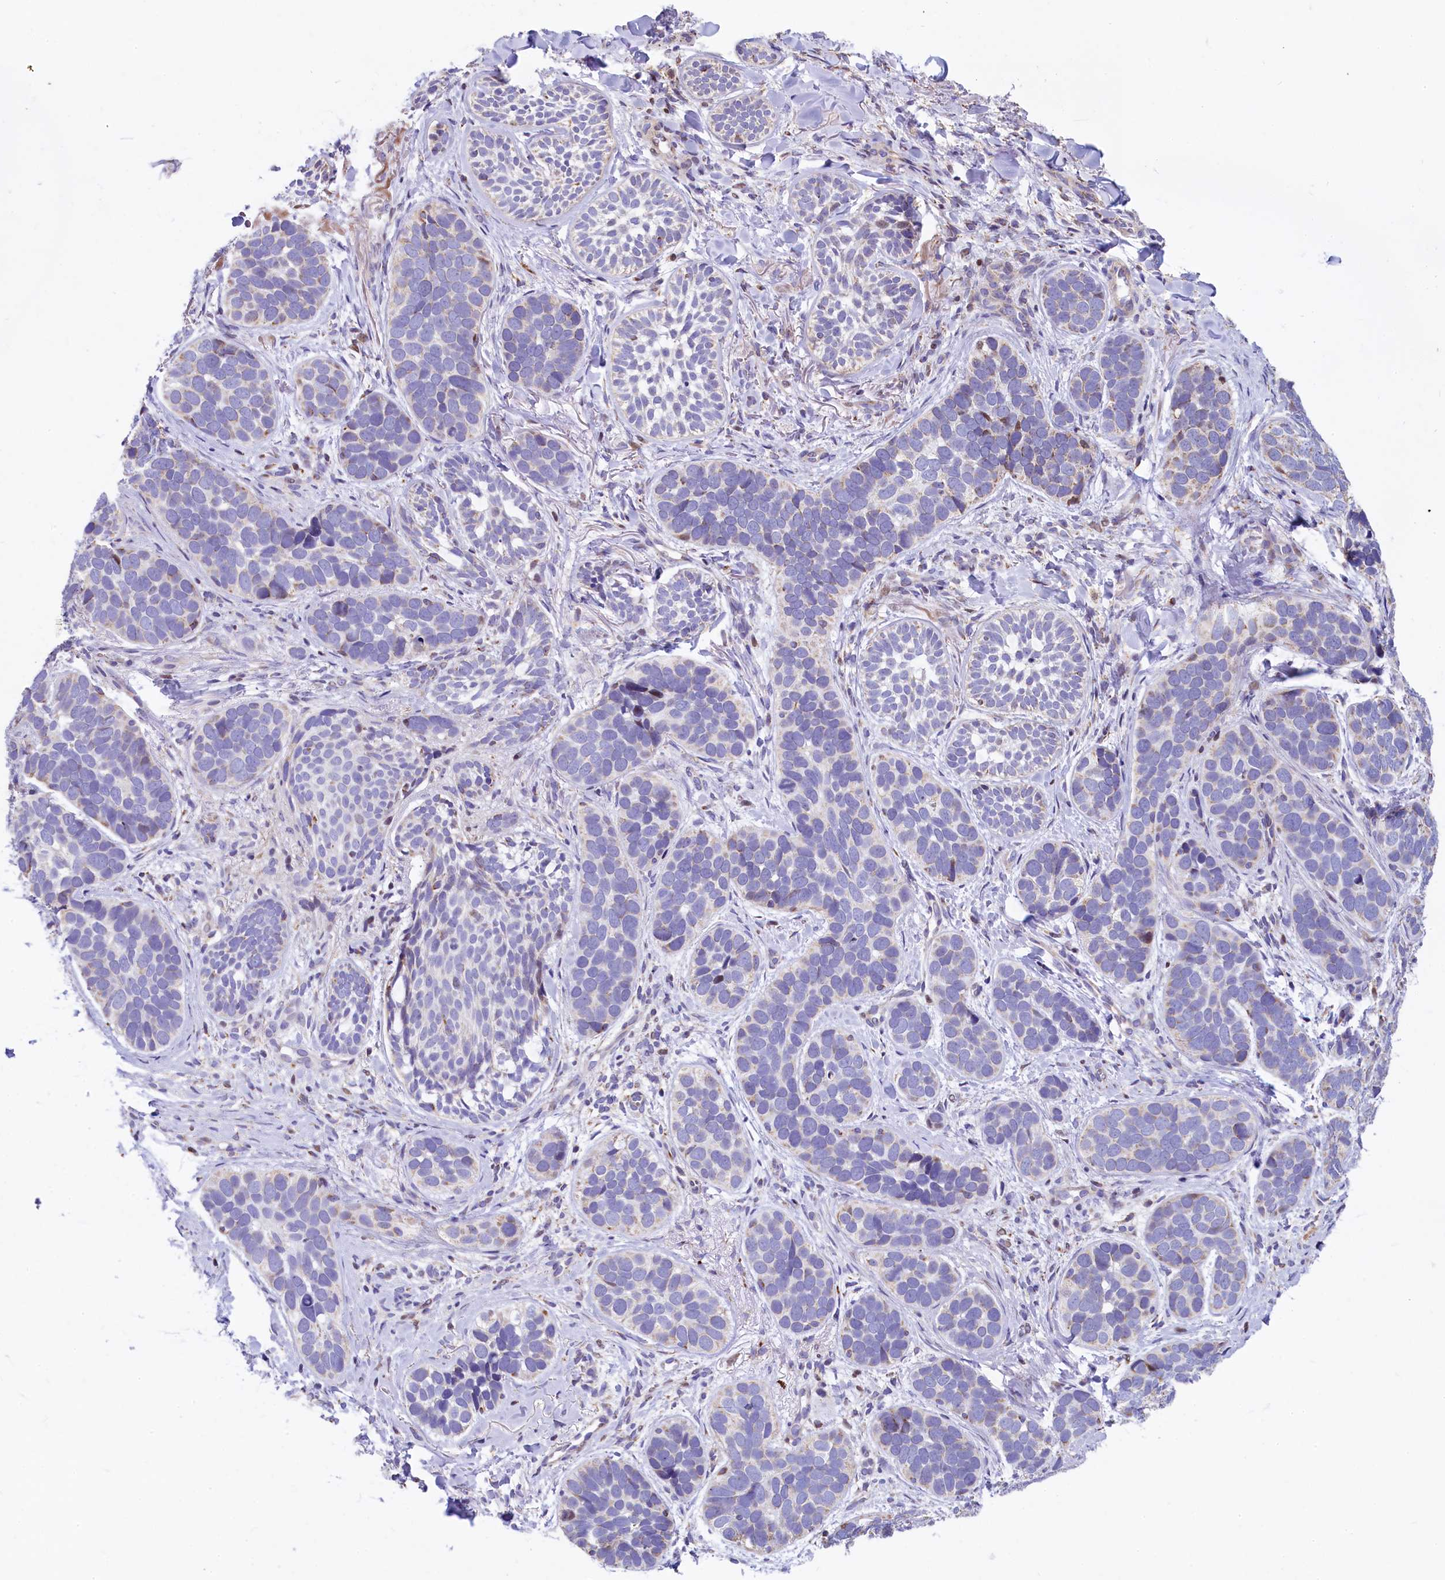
{"staining": {"intensity": "negative", "quantity": "none", "location": "none"}, "tissue": "skin cancer", "cell_type": "Tumor cells", "image_type": "cancer", "snomed": [{"axis": "morphology", "description": "Basal cell carcinoma"}, {"axis": "topography", "description": "Skin"}], "caption": "Human skin basal cell carcinoma stained for a protein using immunohistochemistry (IHC) displays no staining in tumor cells.", "gene": "VWCE", "patient": {"sex": "male", "age": 71}}